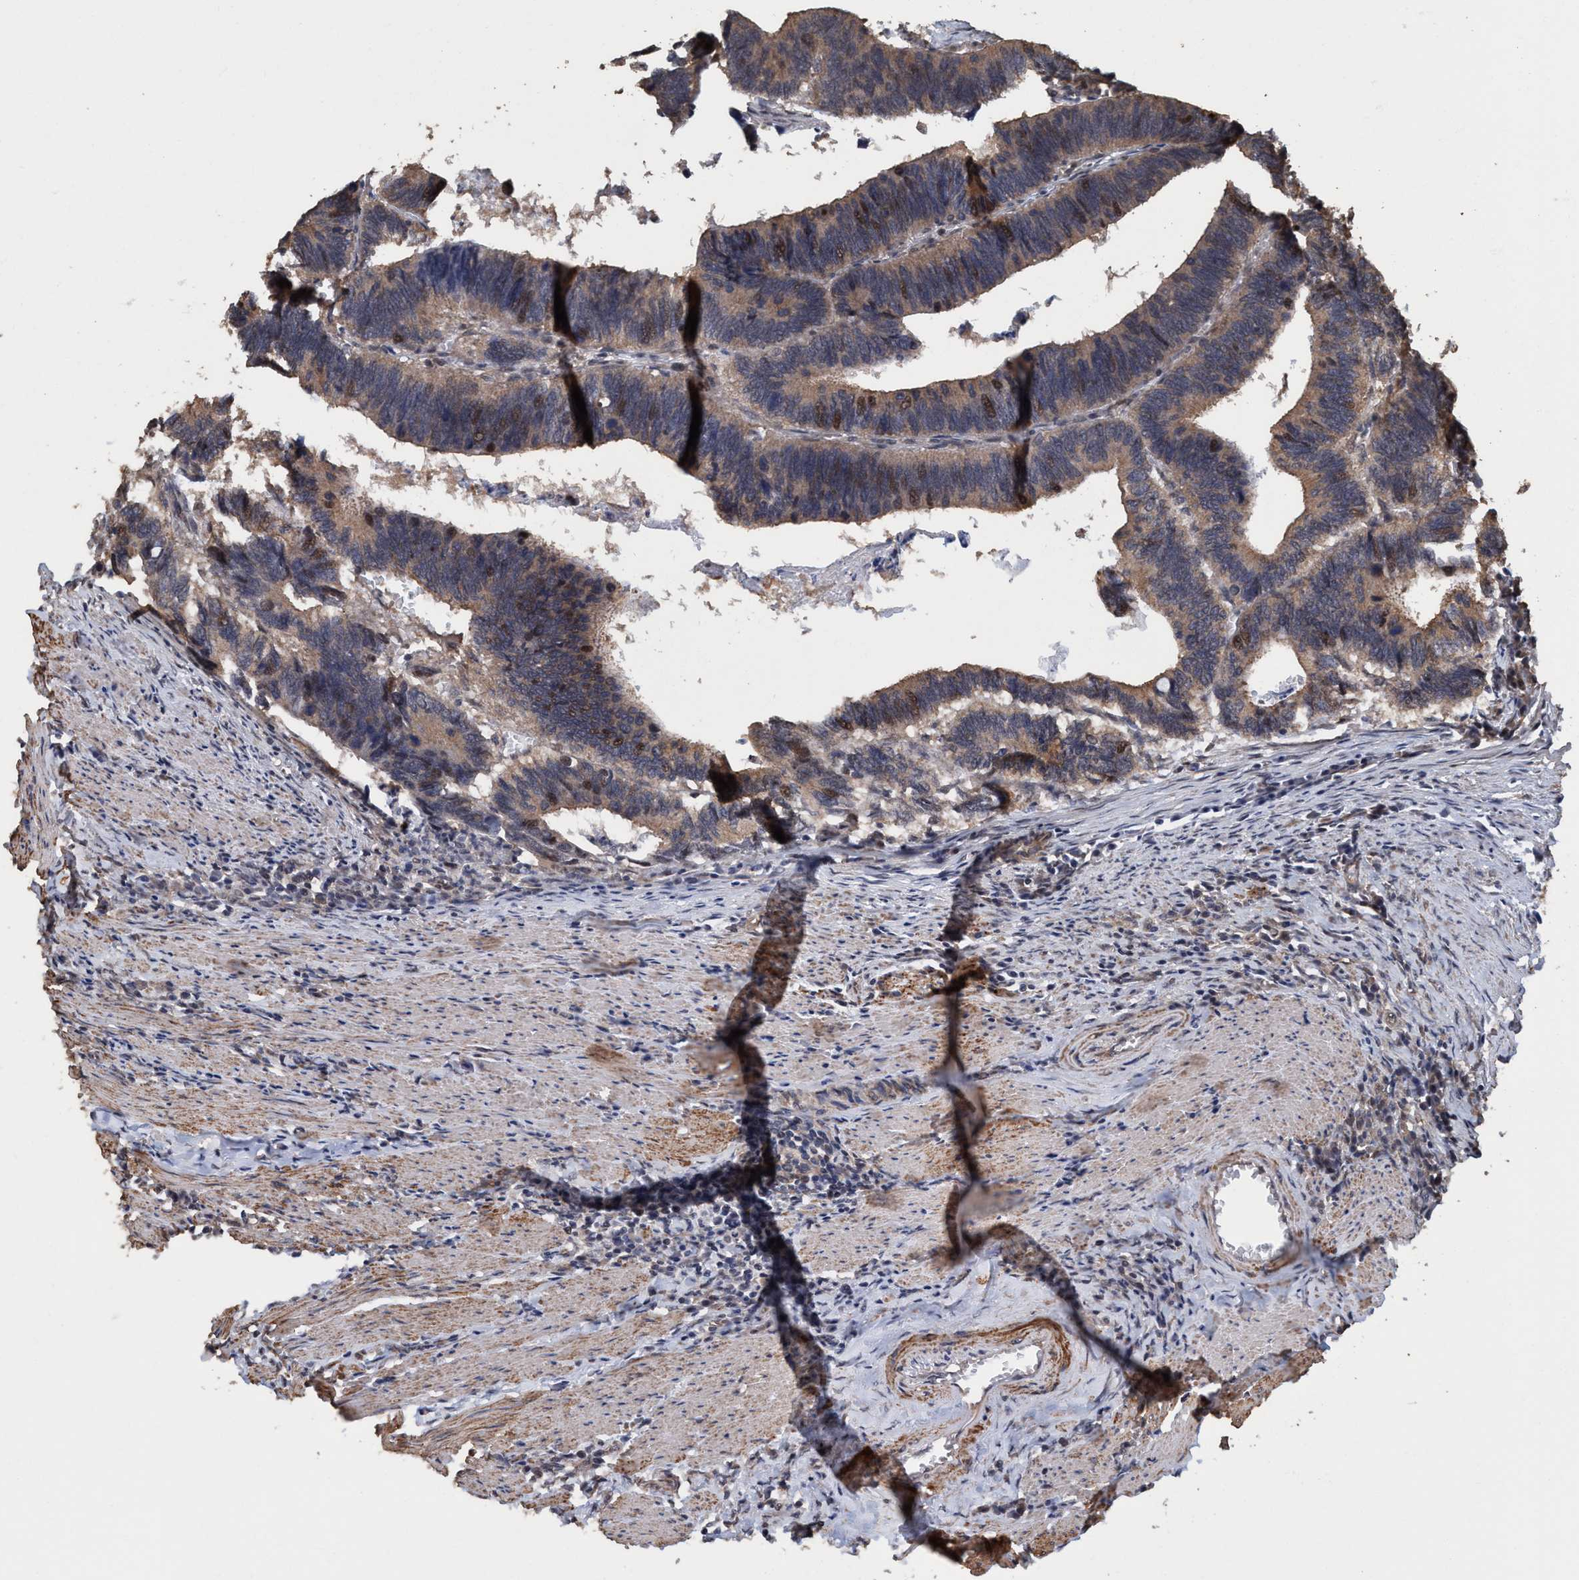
{"staining": {"intensity": "weak", "quantity": ">75%", "location": "cytoplasmic/membranous,nuclear"}, "tissue": "colorectal cancer", "cell_type": "Tumor cells", "image_type": "cancer", "snomed": [{"axis": "morphology", "description": "Adenocarcinoma, NOS"}, {"axis": "topography", "description": "Colon"}], "caption": "Approximately >75% of tumor cells in colorectal cancer (adenocarcinoma) exhibit weak cytoplasmic/membranous and nuclear protein staining as visualized by brown immunohistochemical staining.", "gene": "TRPC7", "patient": {"sex": "male", "age": 72}}